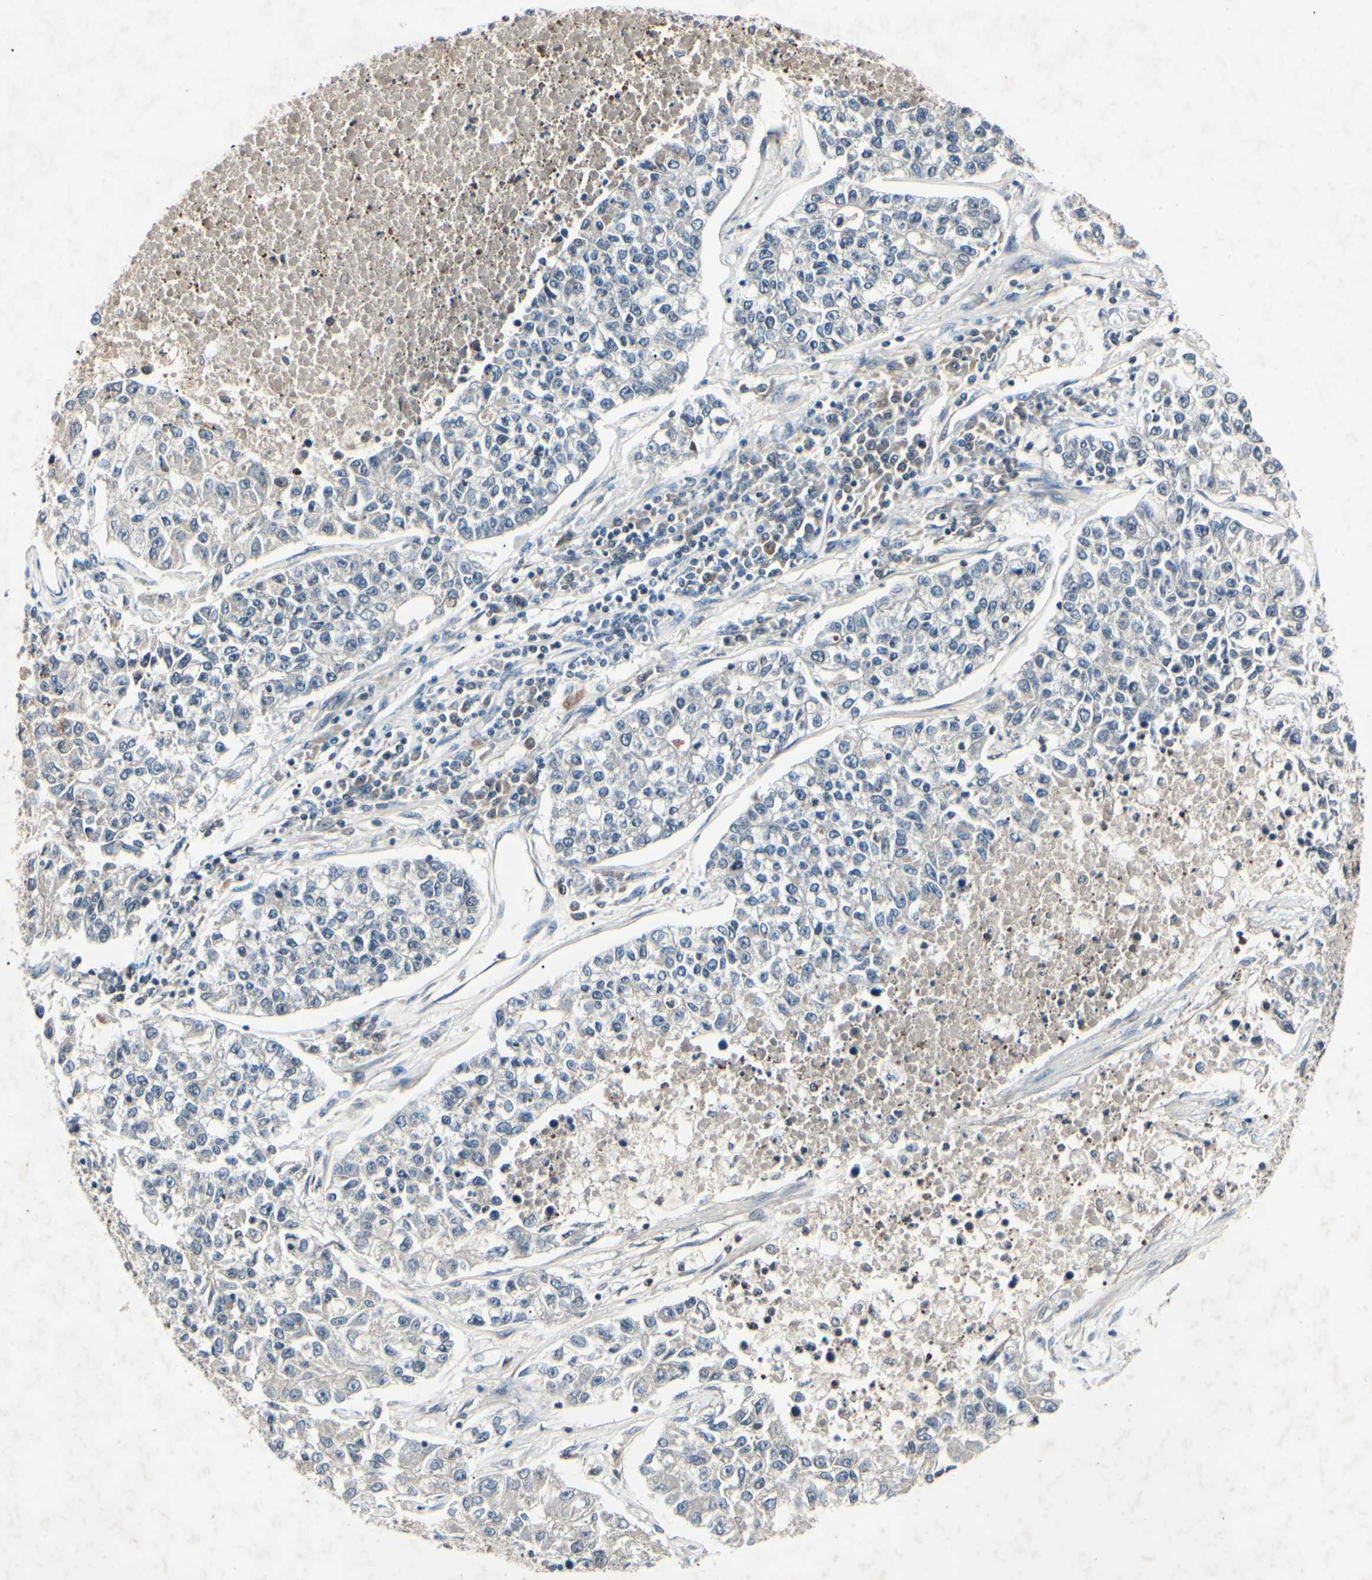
{"staining": {"intensity": "negative", "quantity": "none", "location": "none"}, "tissue": "lung cancer", "cell_type": "Tumor cells", "image_type": "cancer", "snomed": [{"axis": "morphology", "description": "Adenocarcinoma, NOS"}, {"axis": "topography", "description": "Lung"}], "caption": "There is no significant positivity in tumor cells of lung cancer.", "gene": "AEBP1", "patient": {"sex": "male", "age": 49}}